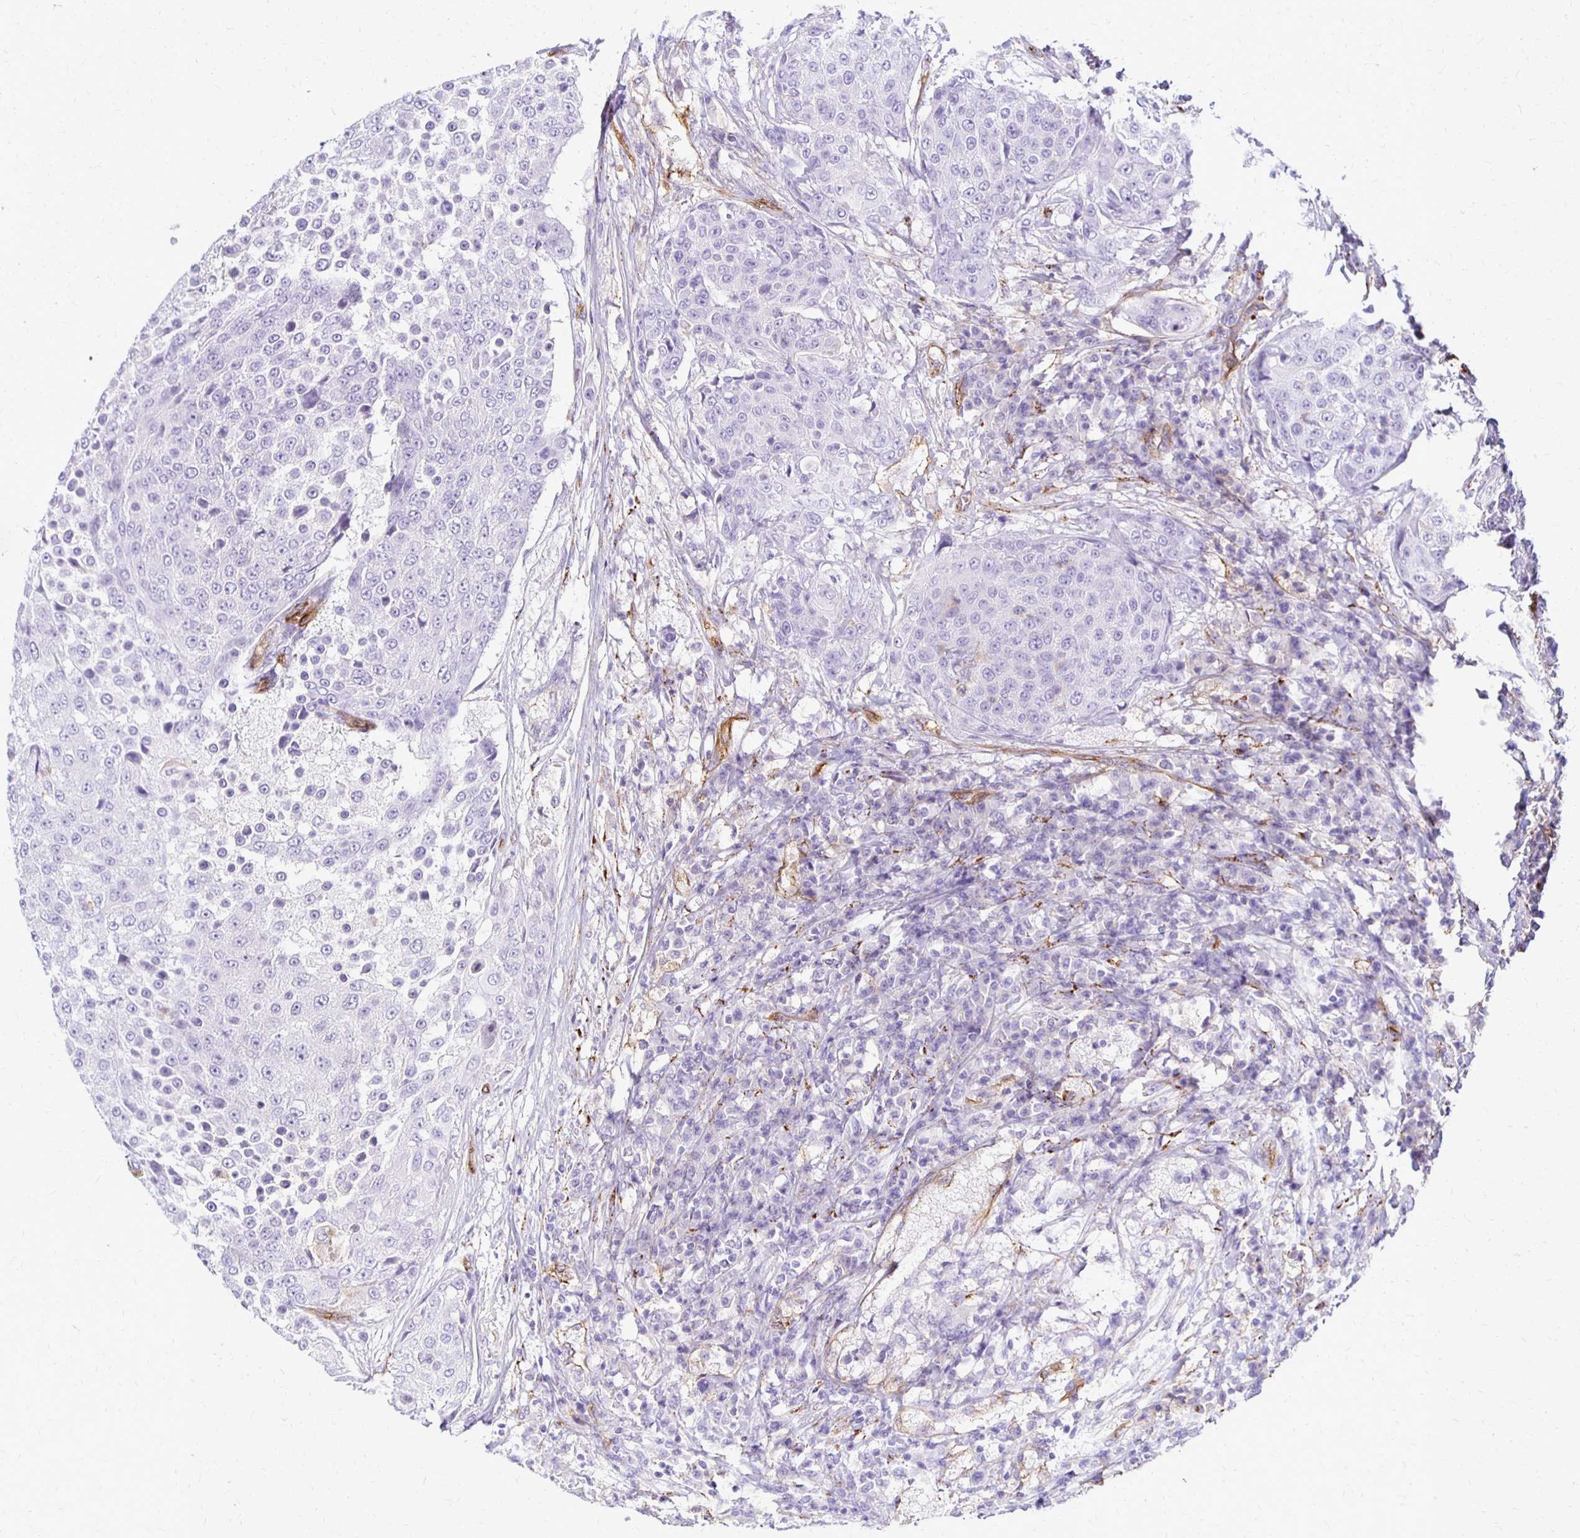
{"staining": {"intensity": "negative", "quantity": "none", "location": "none"}, "tissue": "urothelial cancer", "cell_type": "Tumor cells", "image_type": "cancer", "snomed": [{"axis": "morphology", "description": "Urothelial carcinoma, High grade"}, {"axis": "topography", "description": "Urinary bladder"}], "caption": "A histopathology image of human urothelial cancer is negative for staining in tumor cells. The staining is performed using DAB brown chromogen with nuclei counter-stained in using hematoxylin.", "gene": "TTYH1", "patient": {"sex": "female", "age": 63}}